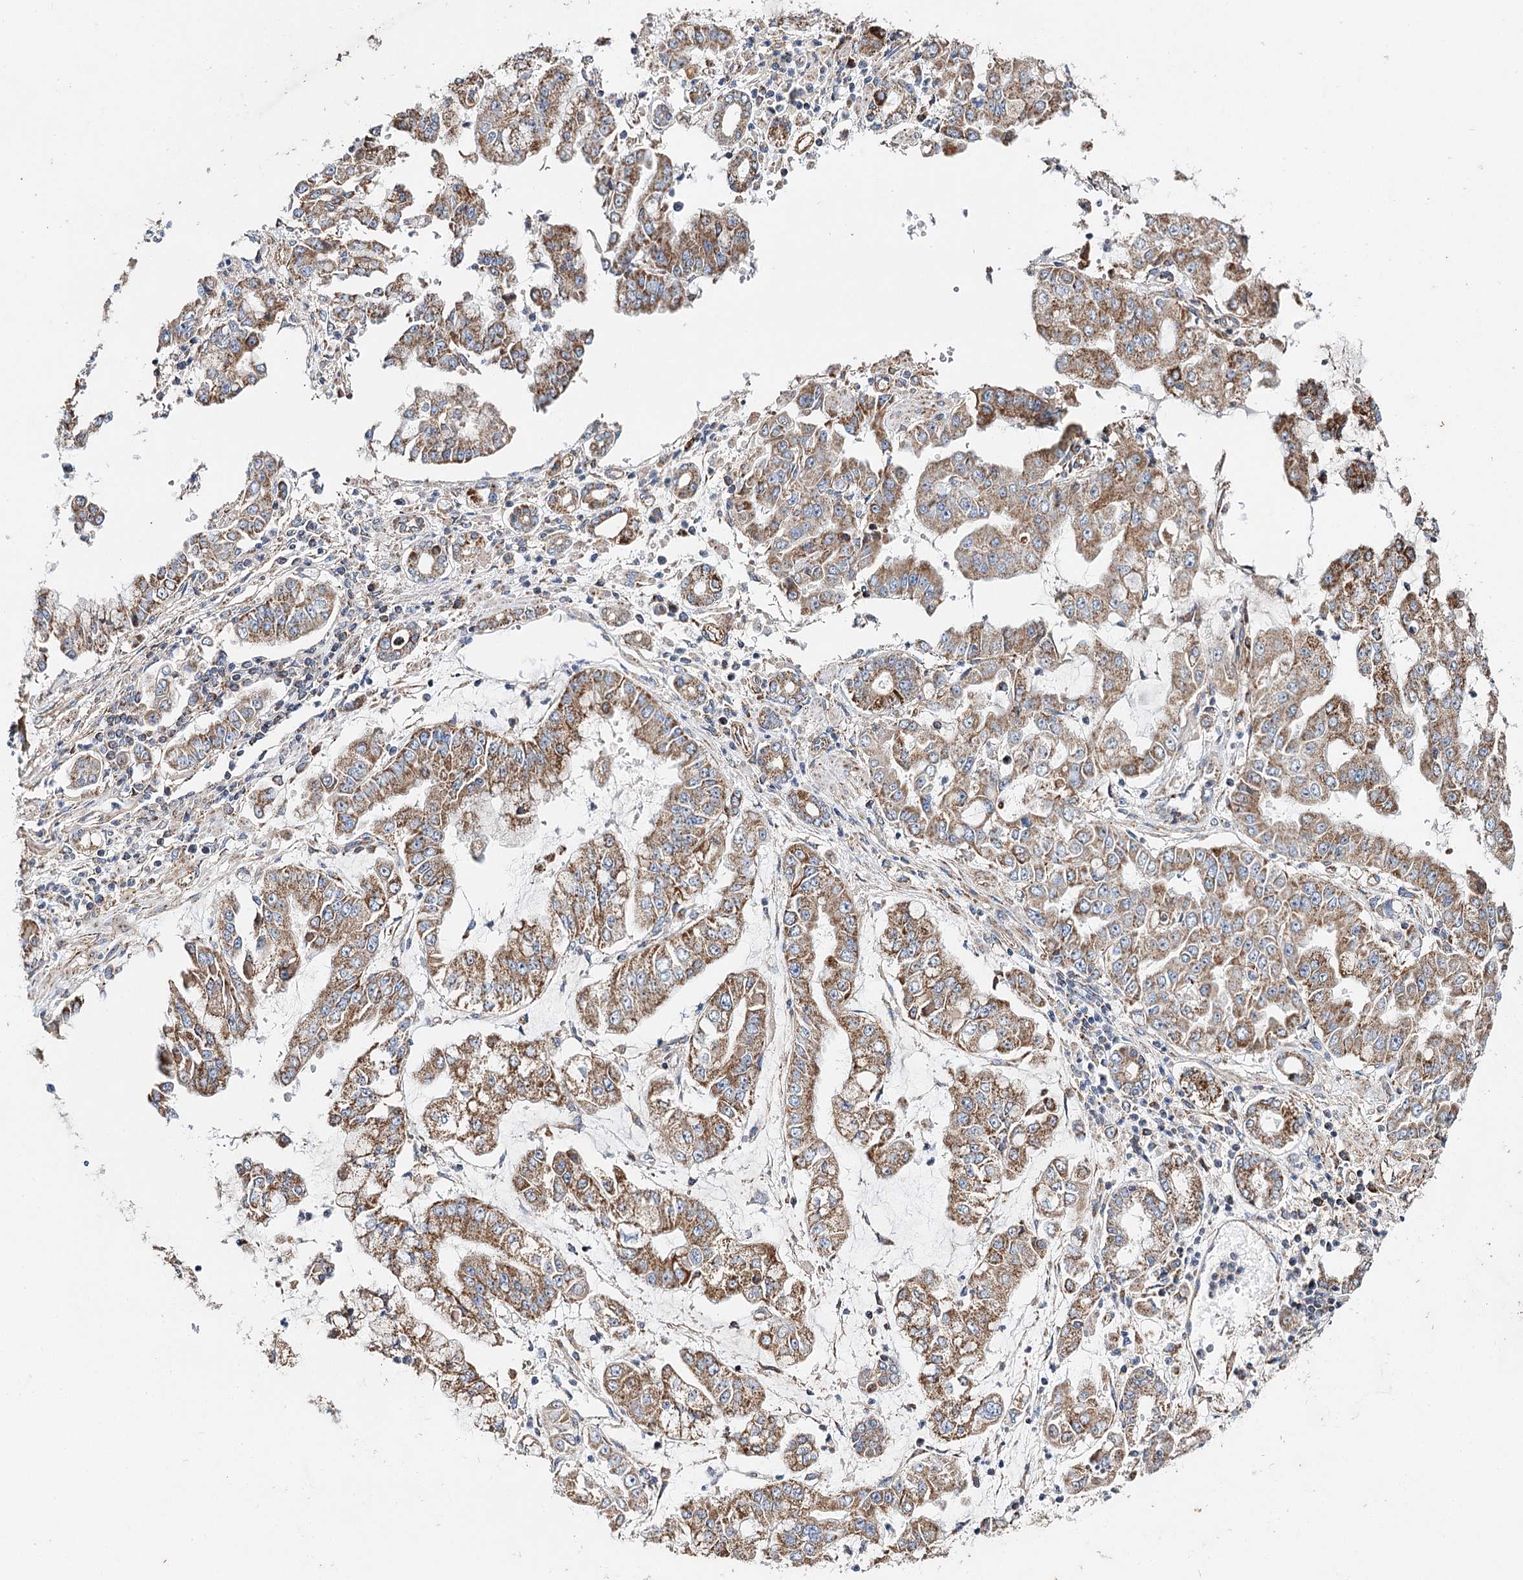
{"staining": {"intensity": "moderate", "quantity": ">75%", "location": "cytoplasmic/membranous"}, "tissue": "stomach cancer", "cell_type": "Tumor cells", "image_type": "cancer", "snomed": [{"axis": "morphology", "description": "Adenocarcinoma, NOS"}, {"axis": "topography", "description": "Stomach"}], "caption": "Immunohistochemistry (IHC) photomicrograph of stomach adenocarcinoma stained for a protein (brown), which displays medium levels of moderate cytoplasmic/membranous expression in approximately >75% of tumor cells.", "gene": "CFAP46", "patient": {"sex": "male", "age": 76}}